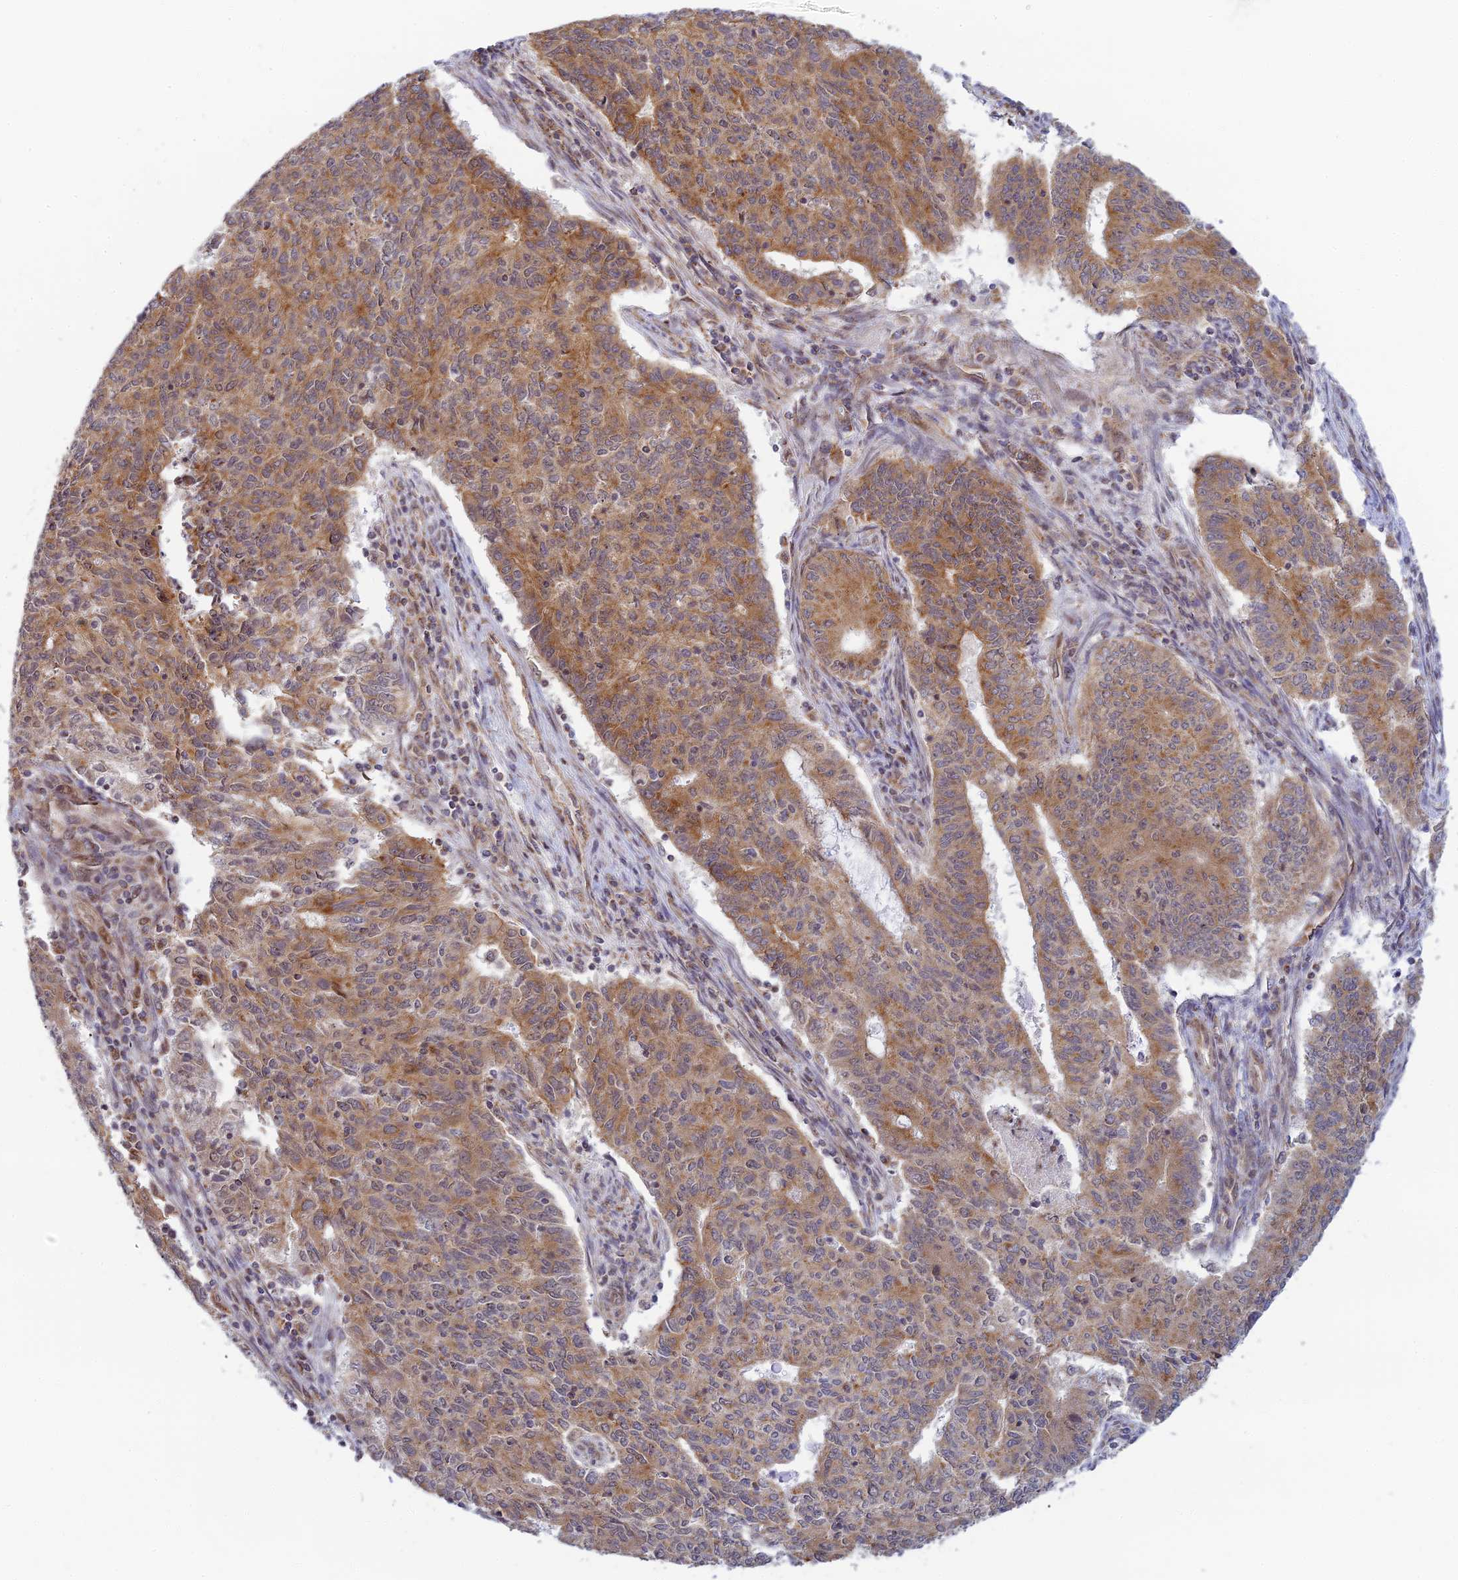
{"staining": {"intensity": "moderate", "quantity": ">75%", "location": "cytoplasmic/membranous"}, "tissue": "endometrial cancer", "cell_type": "Tumor cells", "image_type": "cancer", "snomed": [{"axis": "morphology", "description": "Adenocarcinoma, NOS"}, {"axis": "topography", "description": "Endometrium"}], "caption": "Endometrial cancer stained with a brown dye reveals moderate cytoplasmic/membranous positive expression in approximately >75% of tumor cells.", "gene": "HOOK2", "patient": {"sex": "female", "age": 59}}